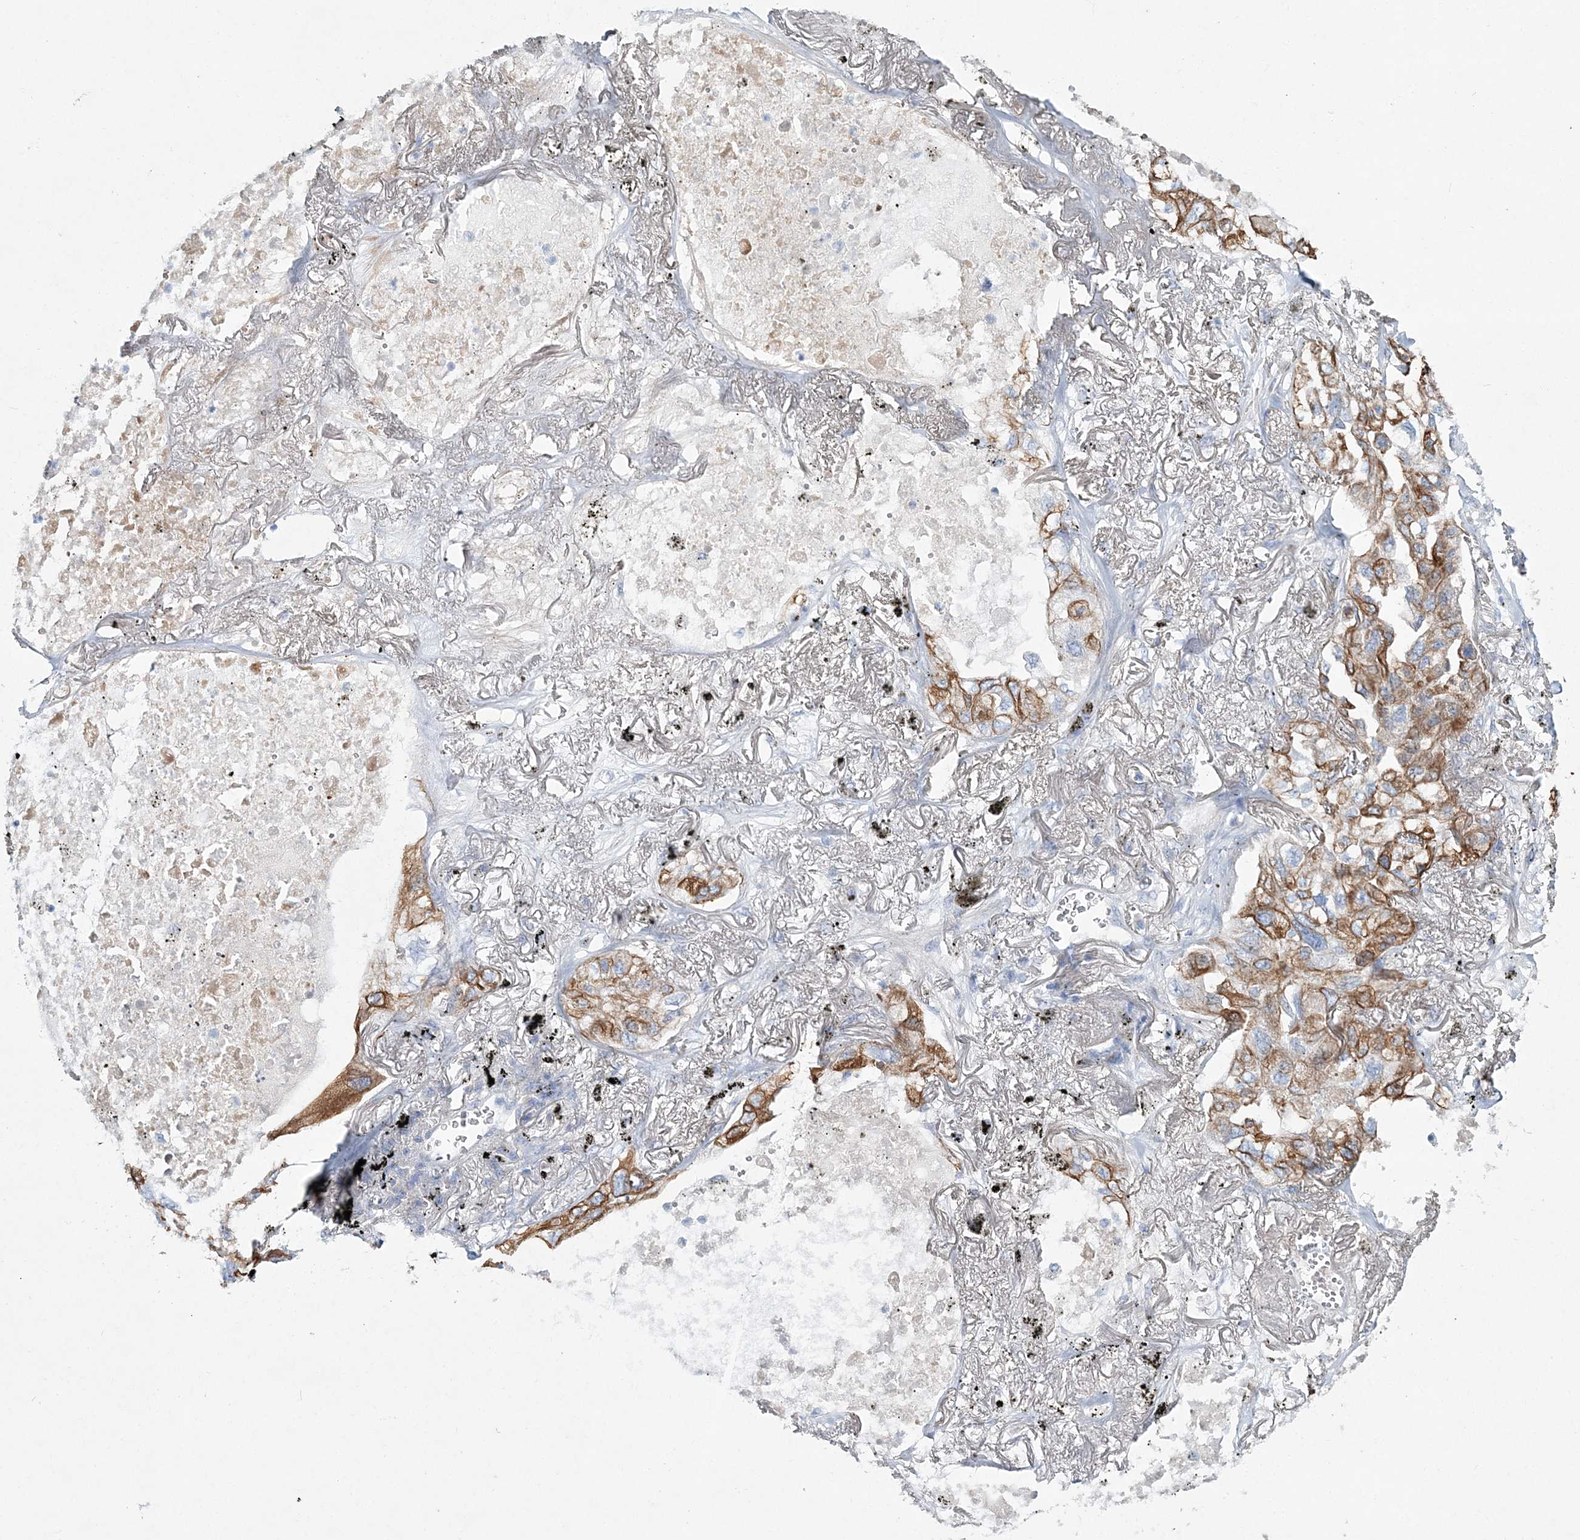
{"staining": {"intensity": "moderate", "quantity": ">75%", "location": "cytoplasmic/membranous"}, "tissue": "lung cancer", "cell_type": "Tumor cells", "image_type": "cancer", "snomed": [{"axis": "morphology", "description": "Adenocarcinoma, NOS"}, {"axis": "topography", "description": "Lung"}], "caption": "Brown immunohistochemical staining in human lung adenocarcinoma demonstrates moderate cytoplasmic/membranous positivity in about >75% of tumor cells.", "gene": "ADGRL1", "patient": {"sex": "male", "age": 65}}